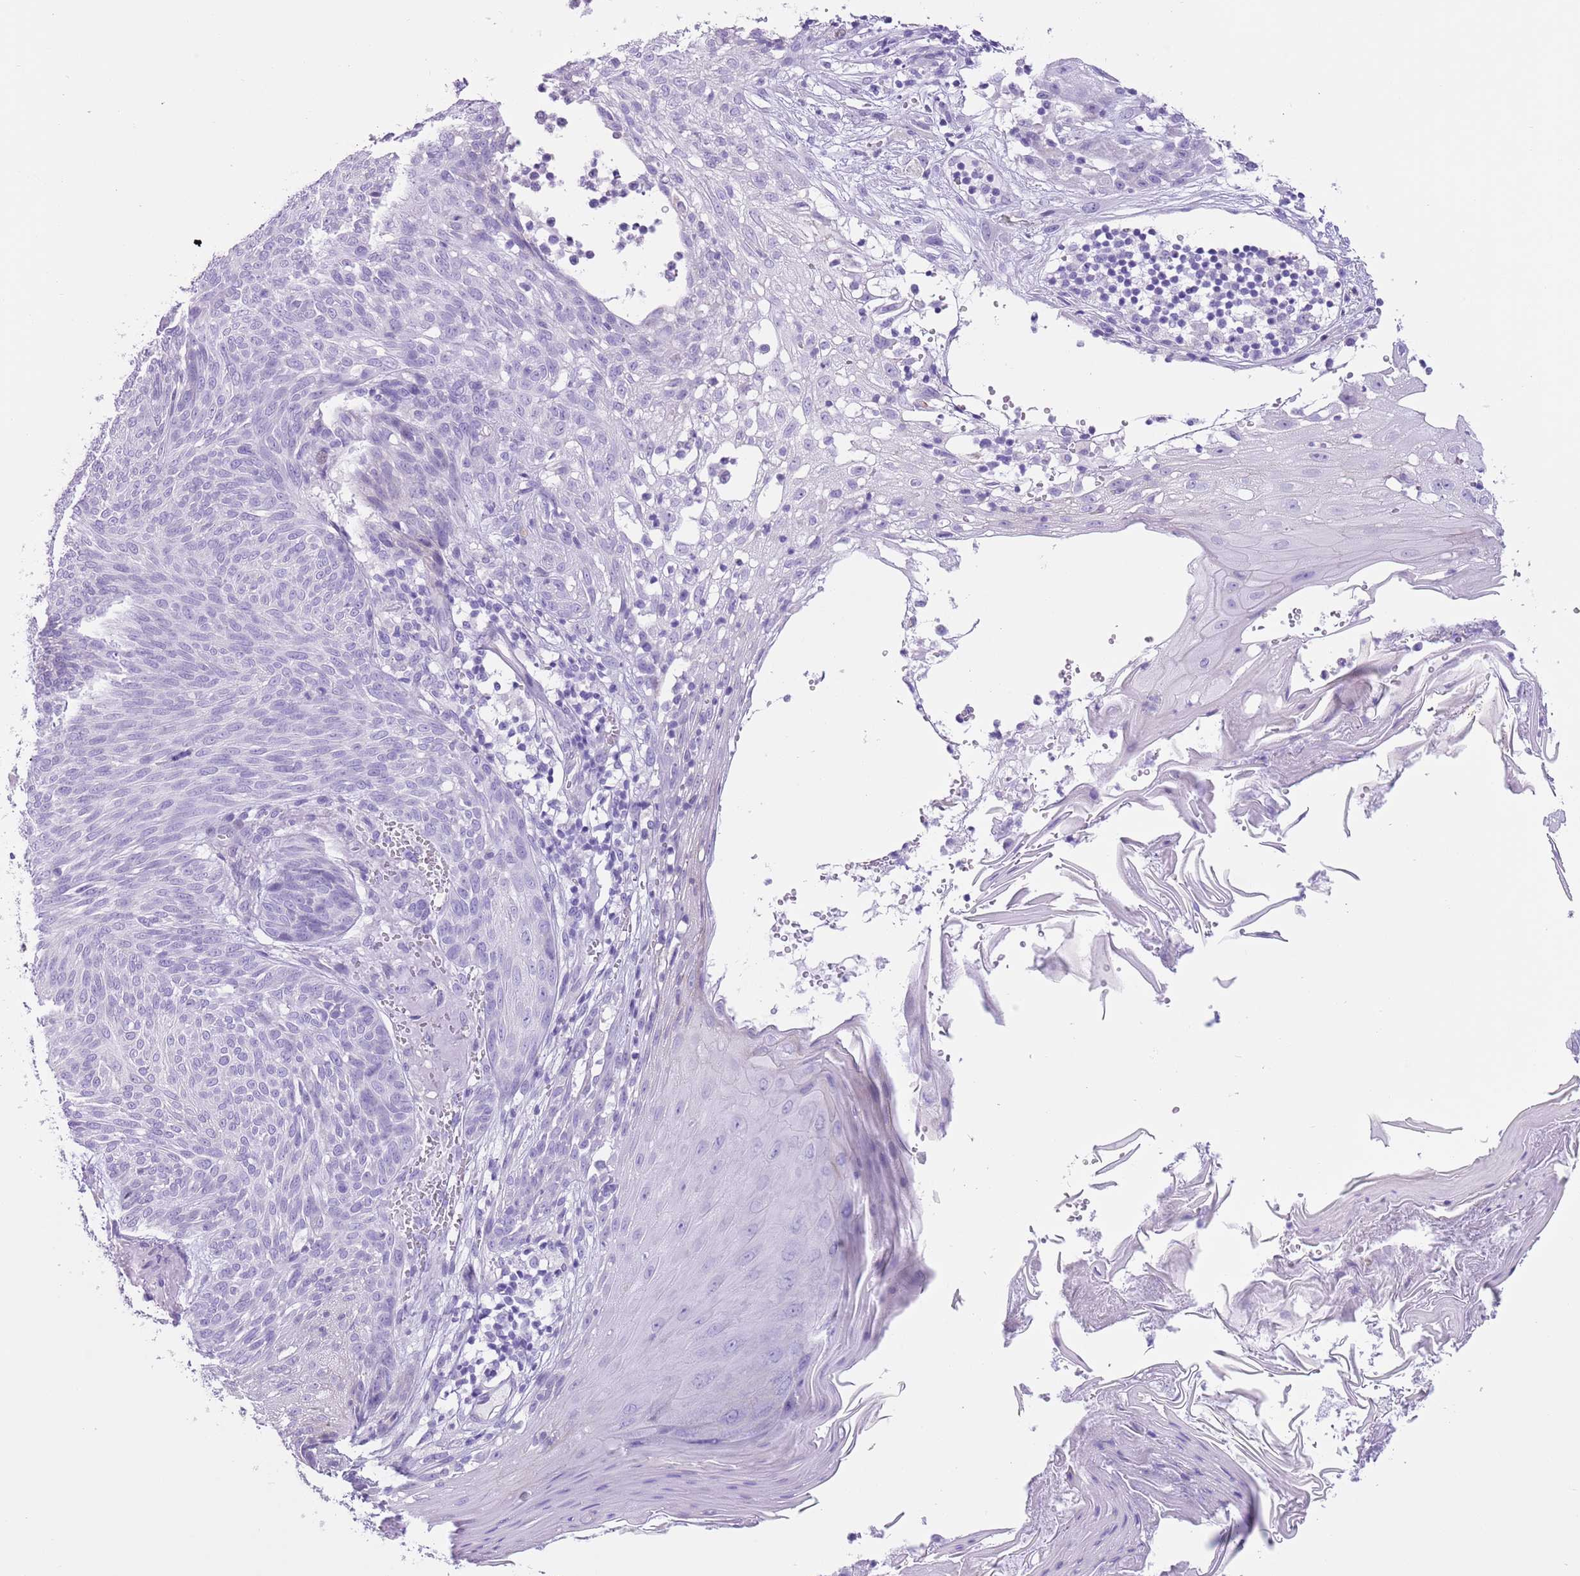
{"staining": {"intensity": "negative", "quantity": "none", "location": "none"}, "tissue": "skin cancer", "cell_type": "Tumor cells", "image_type": "cancer", "snomed": [{"axis": "morphology", "description": "Basal cell carcinoma"}, {"axis": "topography", "description": "Skin"}], "caption": "High power microscopy image of an IHC image of skin basal cell carcinoma, revealing no significant expression in tumor cells.", "gene": "SLC7A14", "patient": {"sex": "female", "age": 86}}